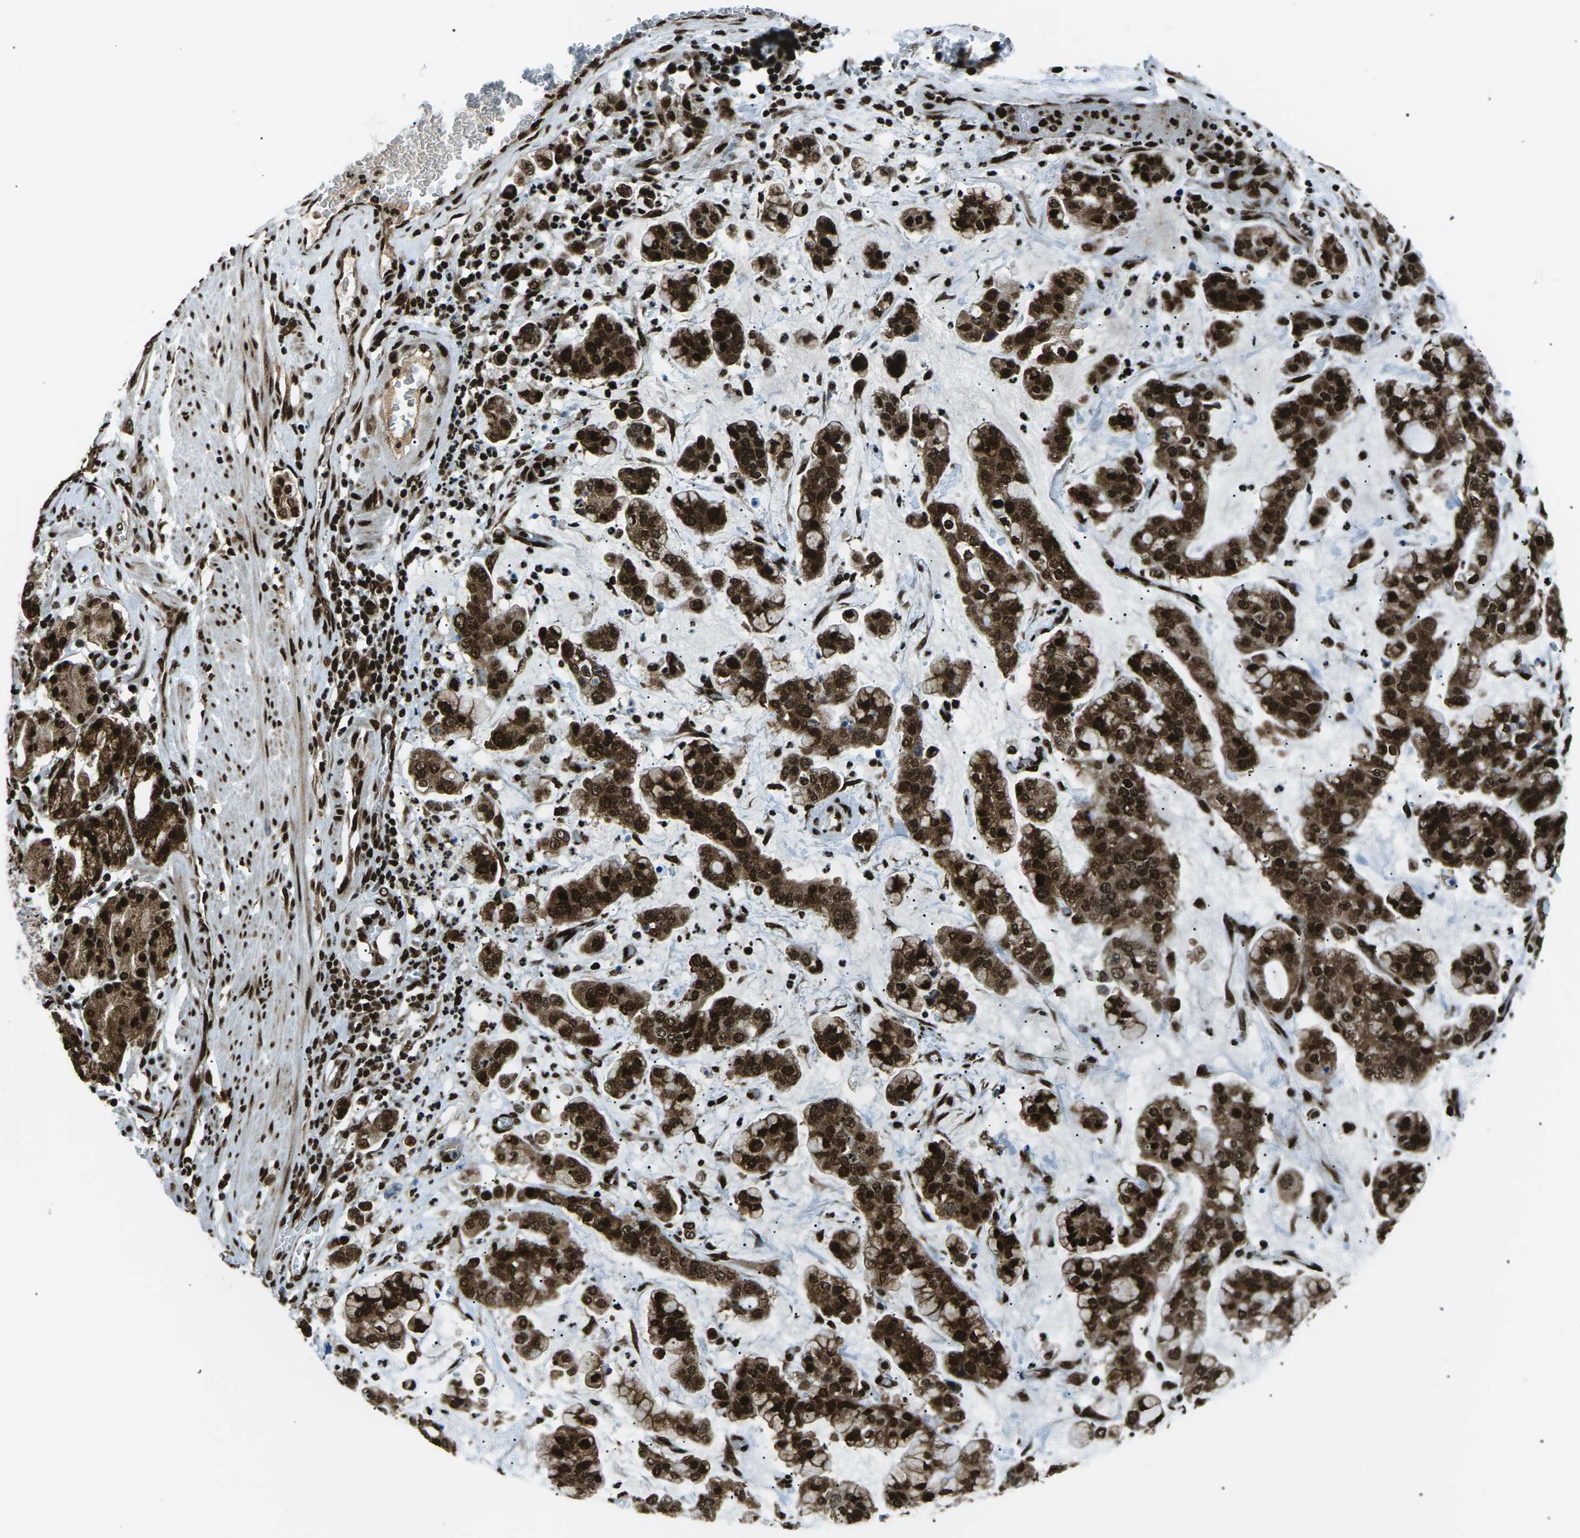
{"staining": {"intensity": "strong", "quantity": ">75%", "location": "cytoplasmic/membranous,nuclear"}, "tissue": "stomach cancer", "cell_type": "Tumor cells", "image_type": "cancer", "snomed": [{"axis": "morphology", "description": "Normal tissue, NOS"}, {"axis": "morphology", "description": "Adenocarcinoma, NOS"}, {"axis": "topography", "description": "Stomach, upper"}, {"axis": "topography", "description": "Stomach"}], "caption": "This image displays stomach cancer stained with immunohistochemistry to label a protein in brown. The cytoplasmic/membranous and nuclear of tumor cells show strong positivity for the protein. Nuclei are counter-stained blue.", "gene": "HNRNPK", "patient": {"sex": "male", "age": 76}}